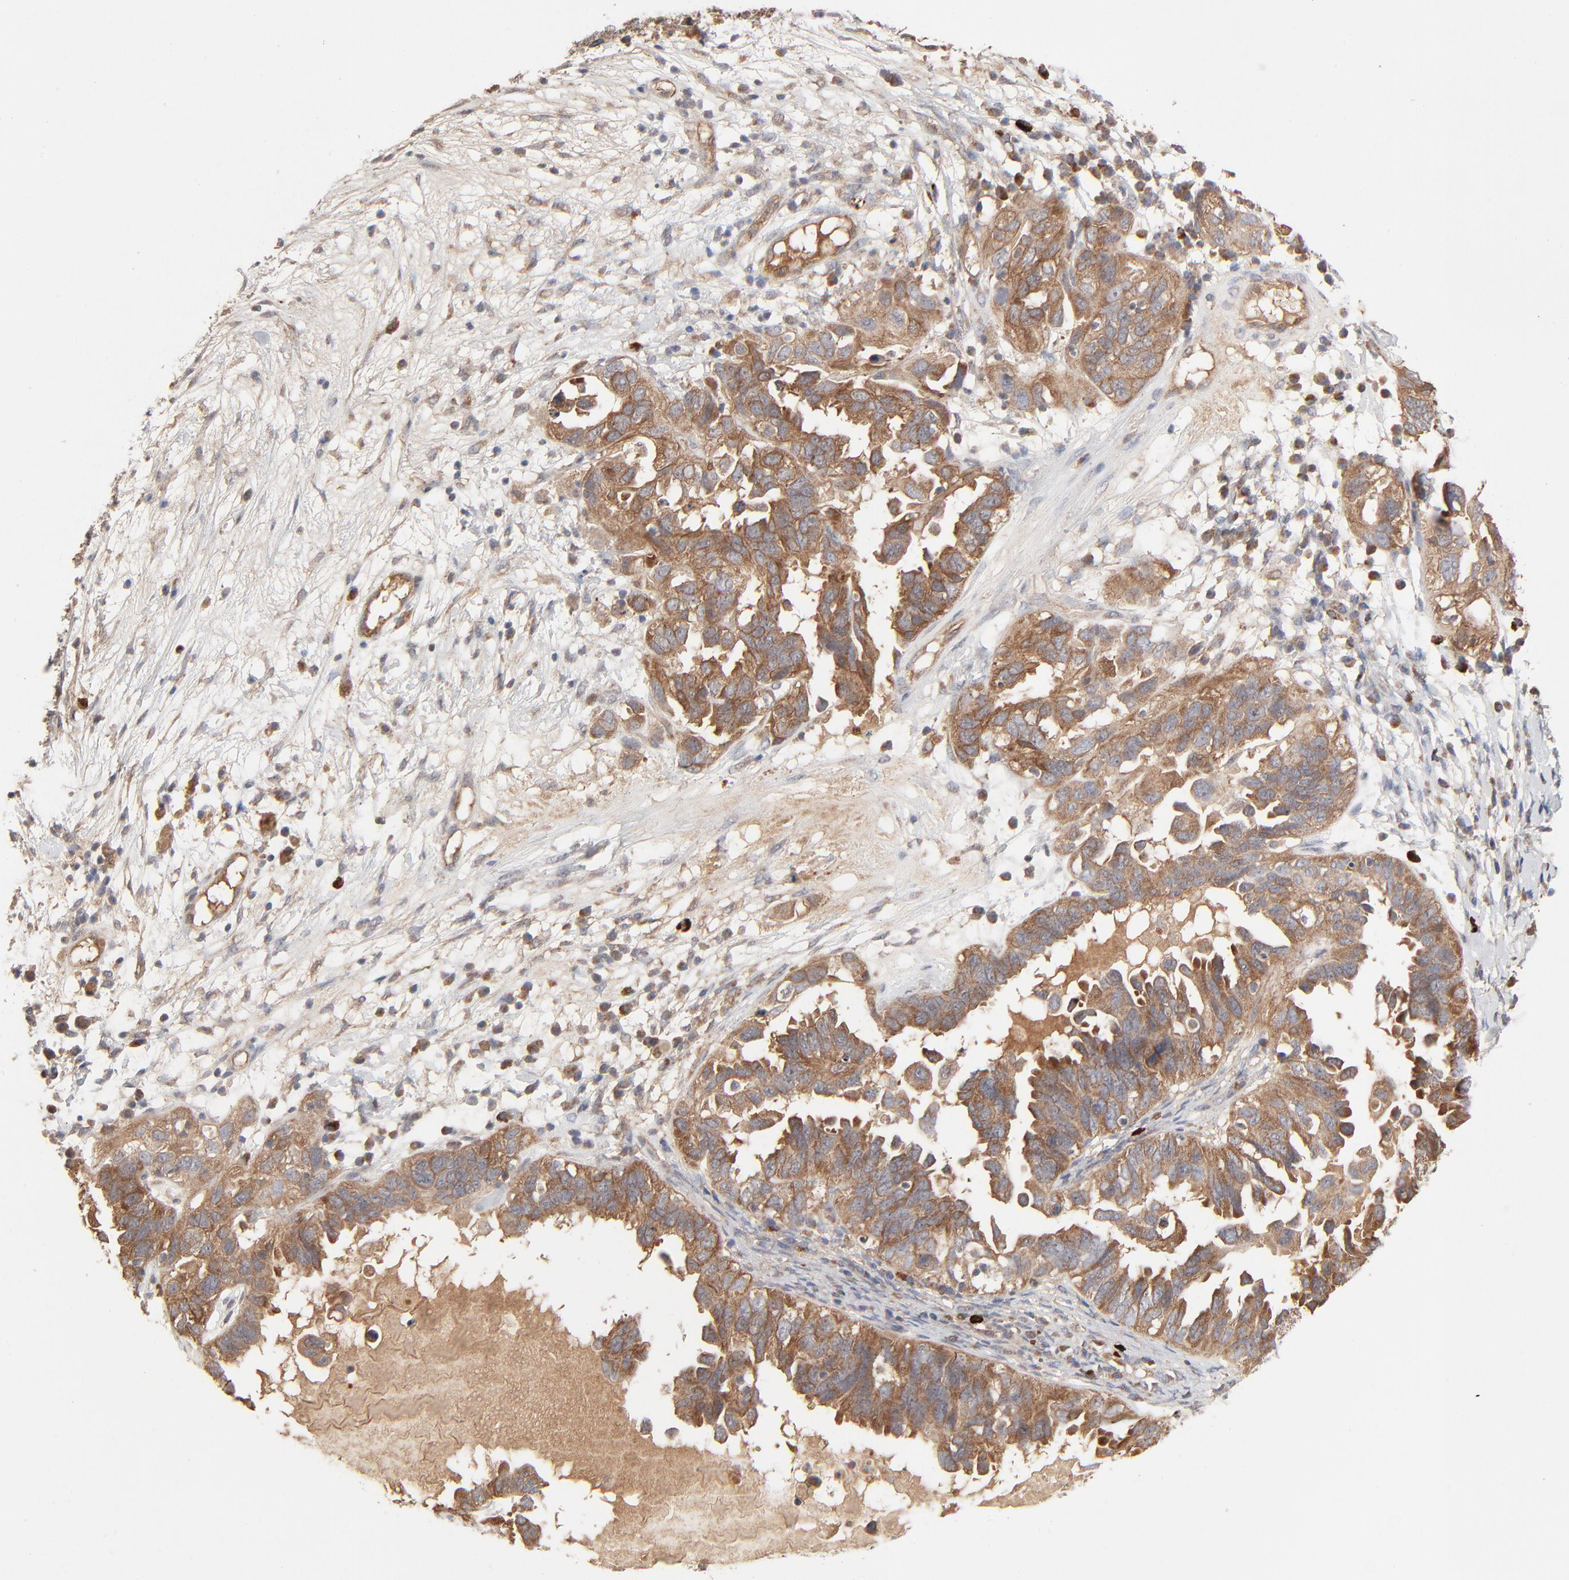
{"staining": {"intensity": "moderate", "quantity": ">75%", "location": "cytoplasmic/membranous"}, "tissue": "ovarian cancer", "cell_type": "Tumor cells", "image_type": "cancer", "snomed": [{"axis": "morphology", "description": "Cystadenocarcinoma, serous, NOS"}, {"axis": "topography", "description": "Ovary"}], "caption": "Moderate cytoplasmic/membranous protein positivity is appreciated in approximately >75% of tumor cells in serous cystadenocarcinoma (ovarian).", "gene": "ABLIM3", "patient": {"sex": "female", "age": 82}}